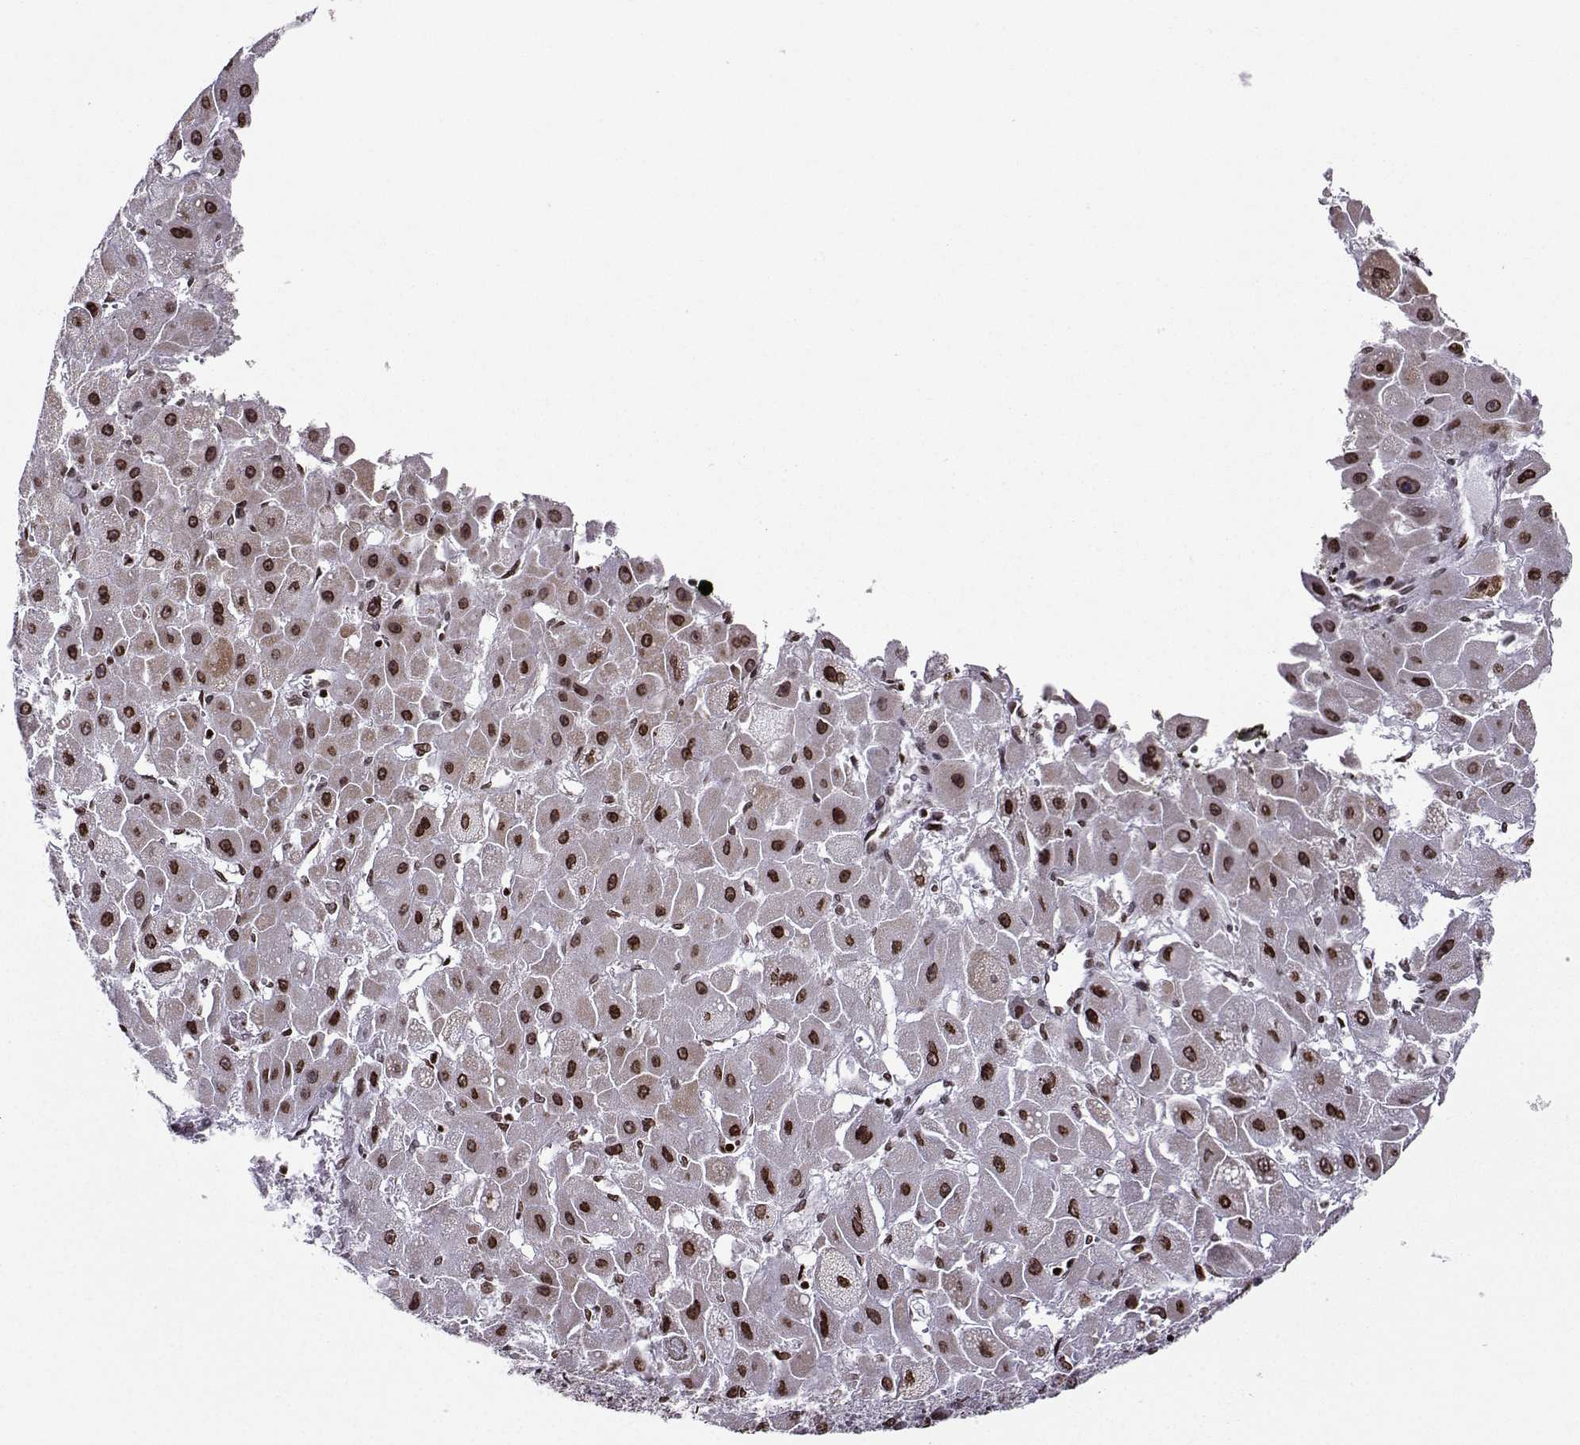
{"staining": {"intensity": "strong", "quantity": "25%-75%", "location": "nuclear"}, "tissue": "liver cancer", "cell_type": "Tumor cells", "image_type": "cancer", "snomed": [{"axis": "morphology", "description": "Carcinoma, Hepatocellular, NOS"}, {"axis": "topography", "description": "Liver"}], "caption": "Immunohistochemical staining of human liver cancer (hepatocellular carcinoma) demonstrates strong nuclear protein positivity in about 25%-75% of tumor cells.", "gene": "ZNF19", "patient": {"sex": "female", "age": 25}}